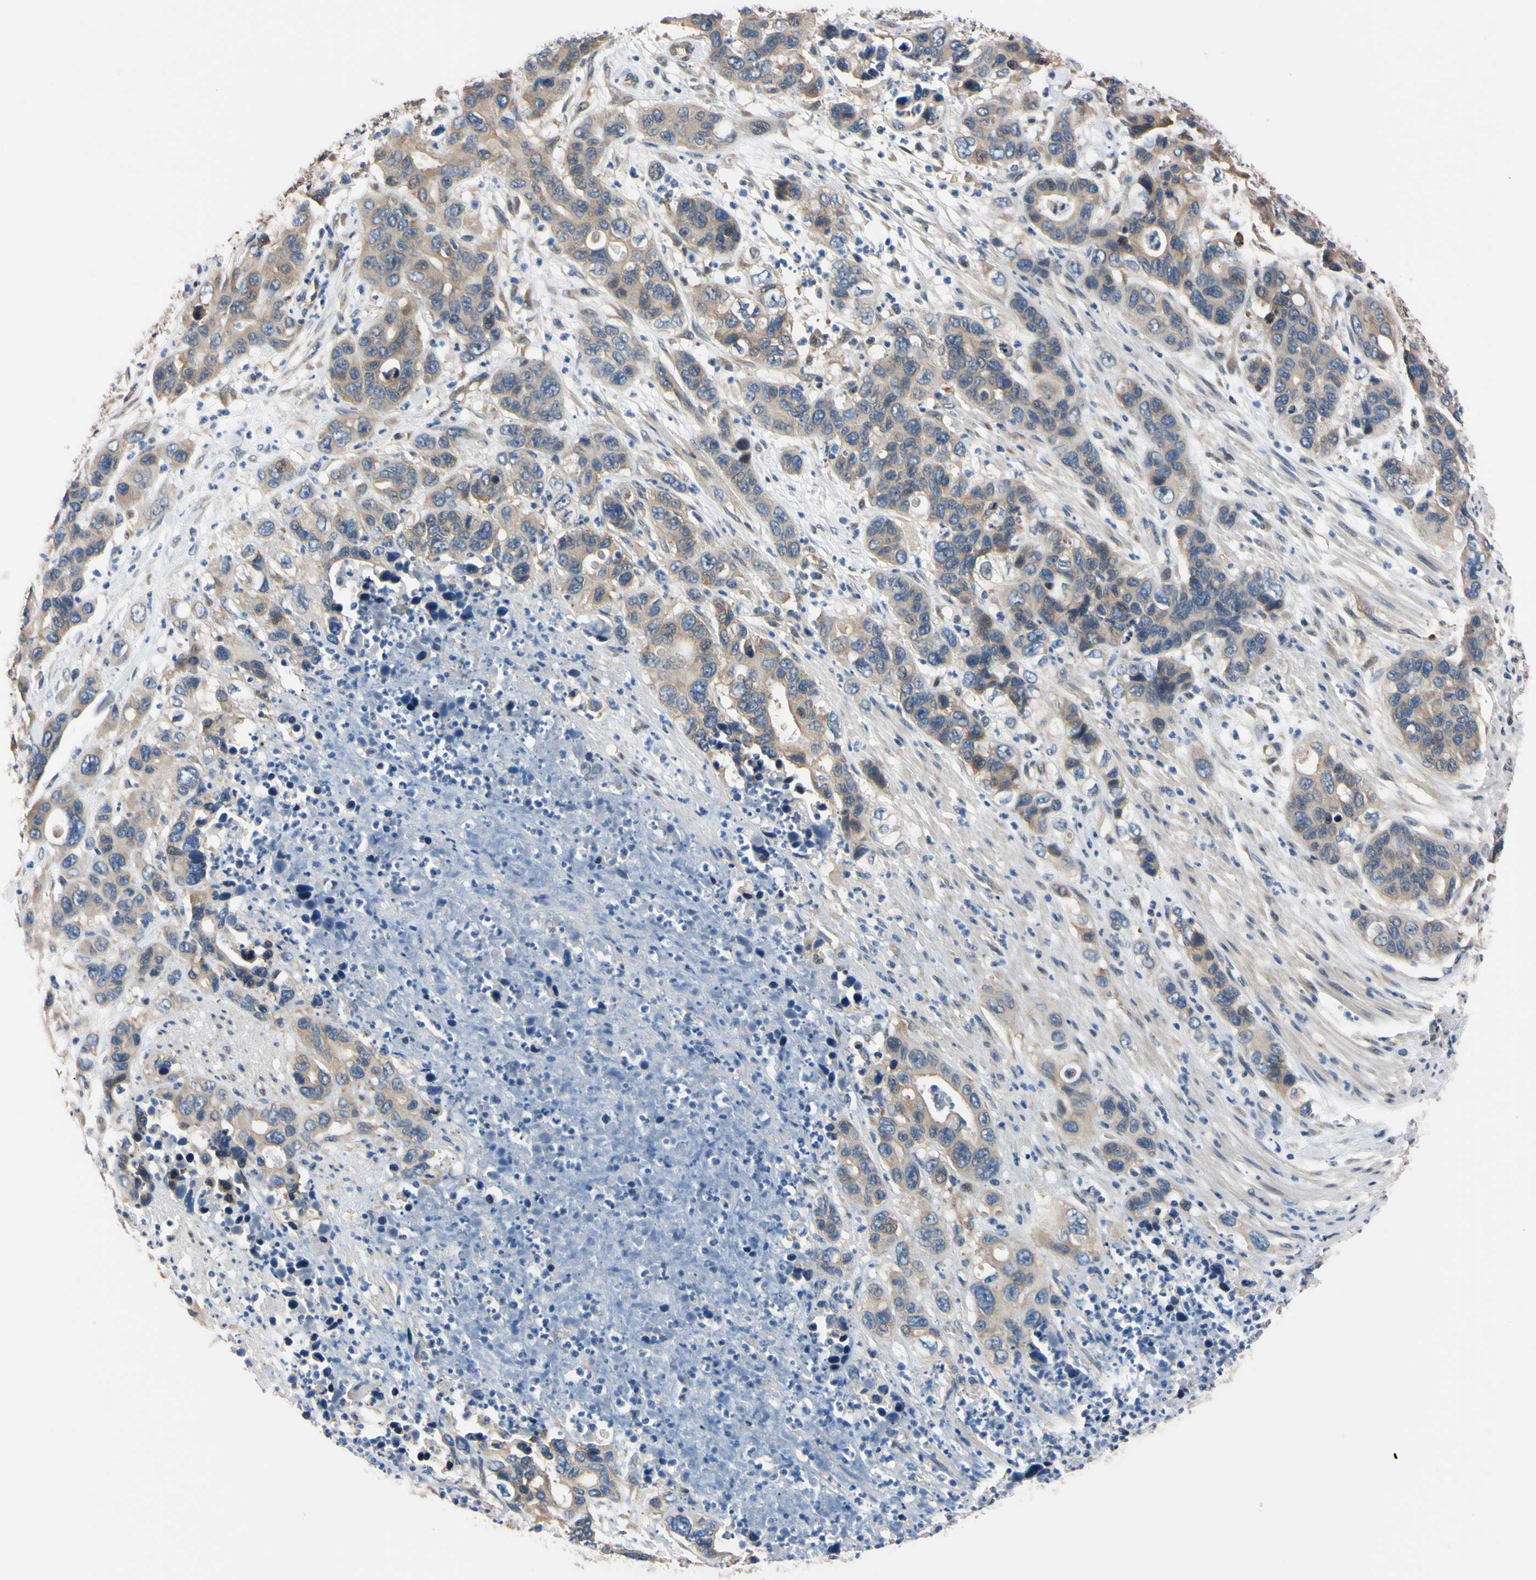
{"staining": {"intensity": "weak", "quantity": ">75%", "location": "cytoplasmic/membranous"}, "tissue": "pancreatic cancer", "cell_type": "Tumor cells", "image_type": "cancer", "snomed": [{"axis": "morphology", "description": "Adenocarcinoma, NOS"}, {"axis": "topography", "description": "Pancreas"}], "caption": "Protein staining displays weak cytoplasmic/membranous expression in about >75% of tumor cells in pancreatic adenocarcinoma. (DAB (3,3'-diaminobenzidine) = brown stain, brightfield microscopy at high magnification).", "gene": "RARS1", "patient": {"sex": "female", "age": 71}}